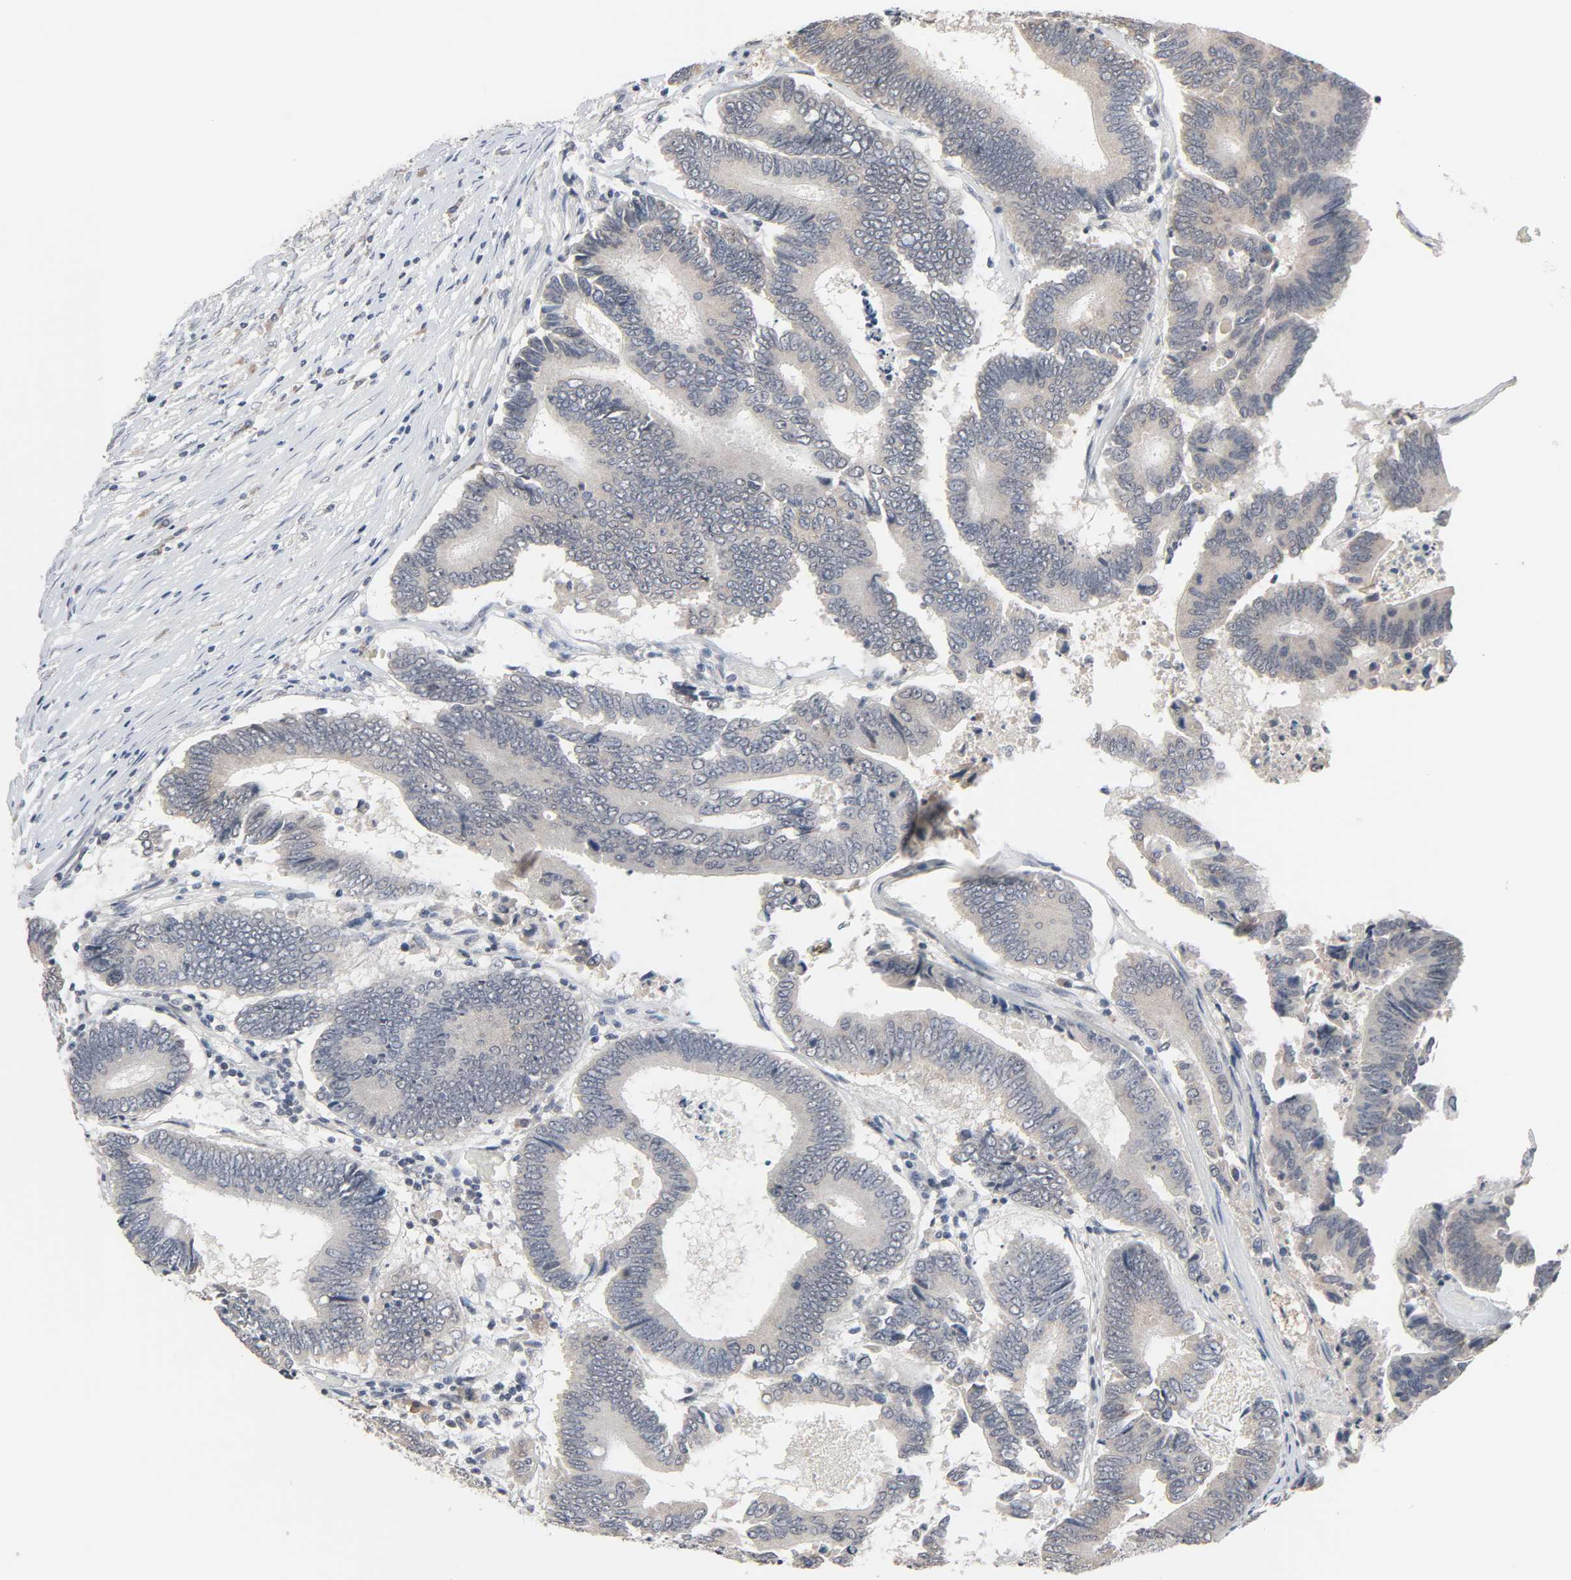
{"staining": {"intensity": "negative", "quantity": "none", "location": "none"}, "tissue": "colorectal cancer", "cell_type": "Tumor cells", "image_type": "cancer", "snomed": [{"axis": "morphology", "description": "Adenocarcinoma, NOS"}, {"axis": "topography", "description": "Colon"}], "caption": "Immunohistochemistry (IHC) image of neoplastic tissue: human colorectal cancer (adenocarcinoma) stained with DAB displays no significant protein staining in tumor cells. (Brightfield microscopy of DAB (3,3'-diaminobenzidine) immunohistochemistry (IHC) at high magnification).", "gene": "MT3", "patient": {"sex": "female", "age": 78}}